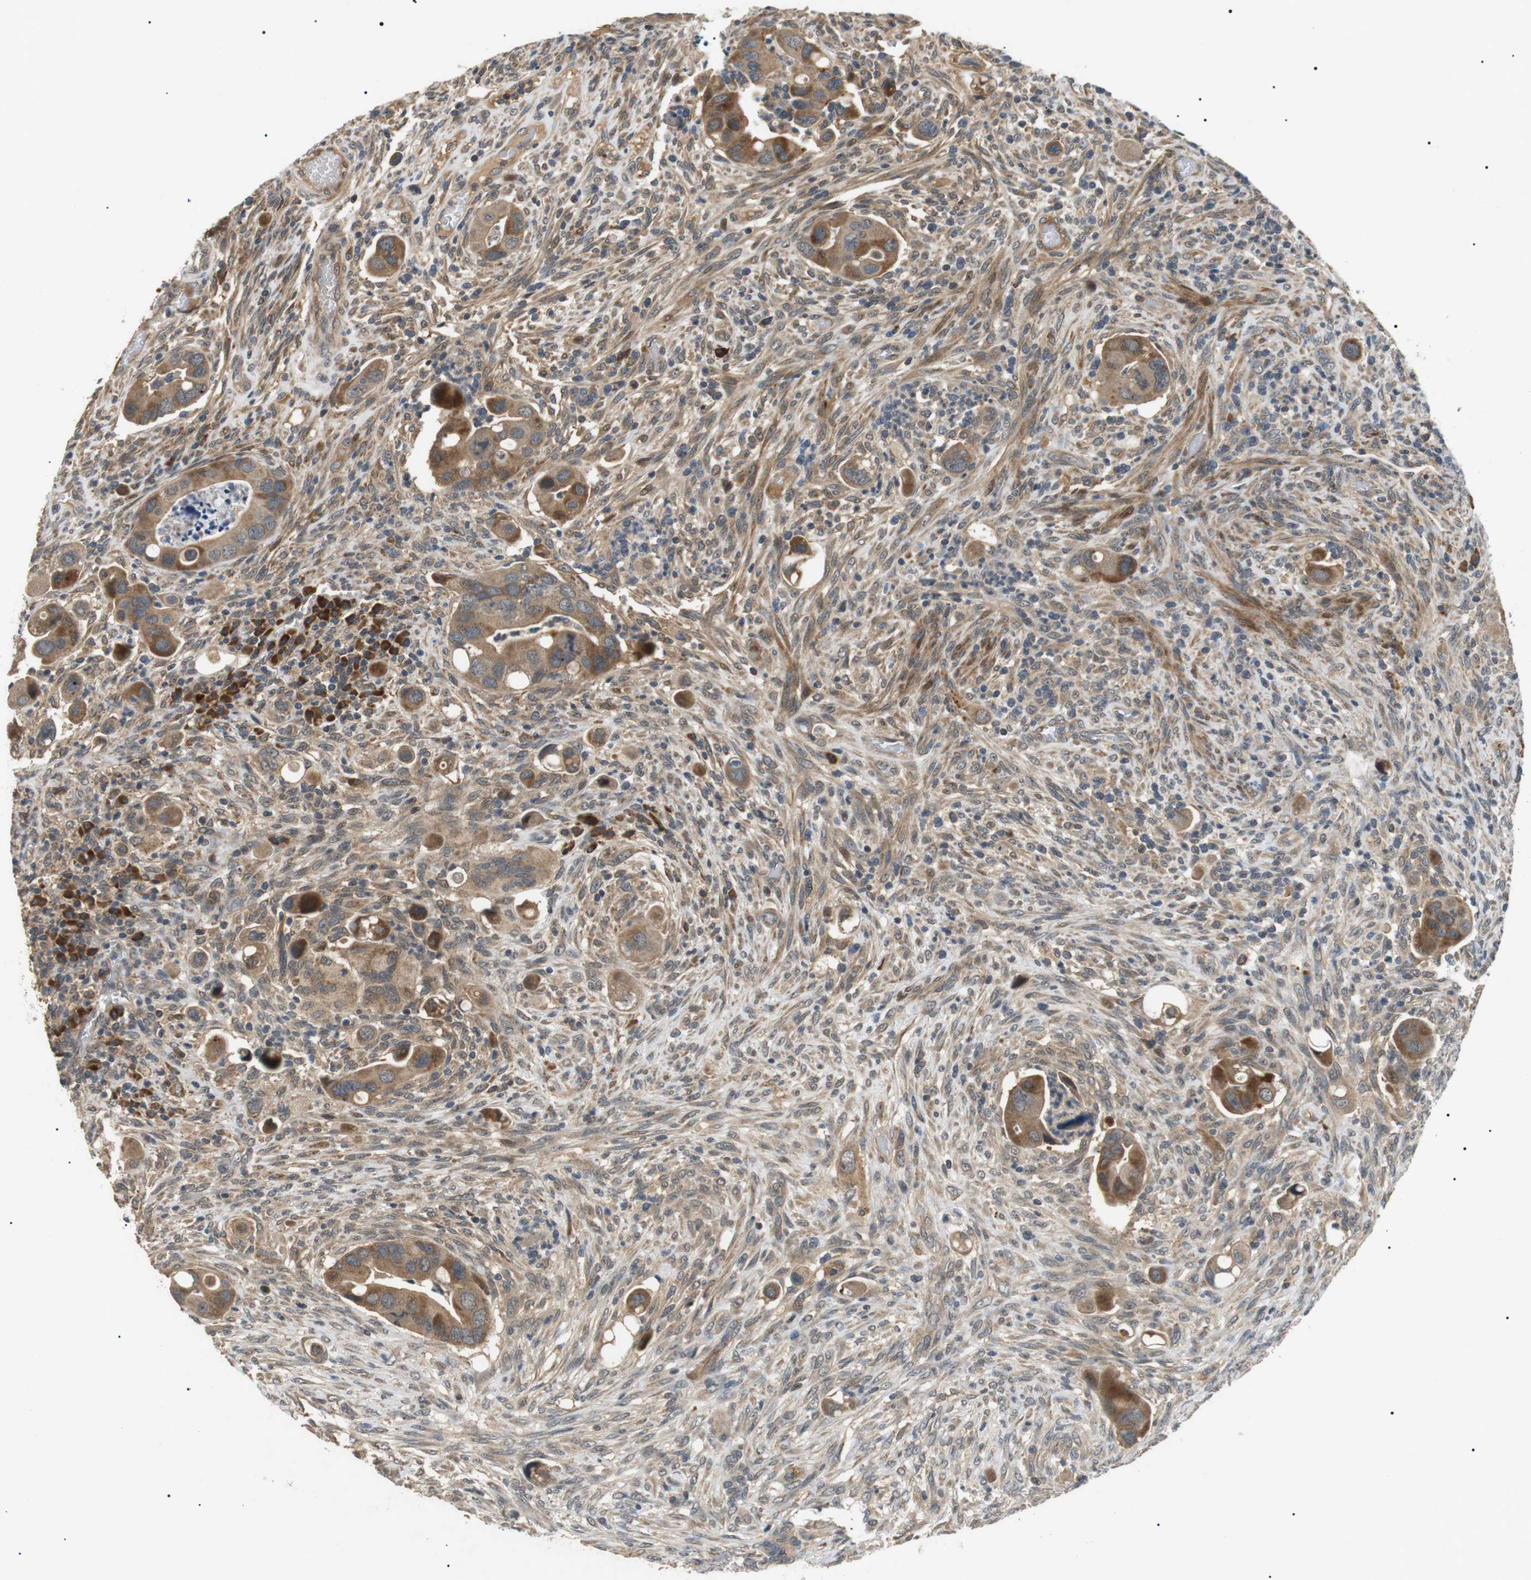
{"staining": {"intensity": "moderate", "quantity": ">75%", "location": "cytoplasmic/membranous"}, "tissue": "colorectal cancer", "cell_type": "Tumor cells", "image_type": "cancer", "snomed": [{"axis": "morphology", "description": "Adenocarcinoma, NOS"}, {"axis": "topography", "description": "Rectum"}], "caption": "IHC of human adenocarcinoma (colorectal) shows medium levels of moderate cytoplasmic/membranous staining in about >75% of tumor cells.", "gene": "HSPA13", "patient": {"sex": "female", "age": 57}}